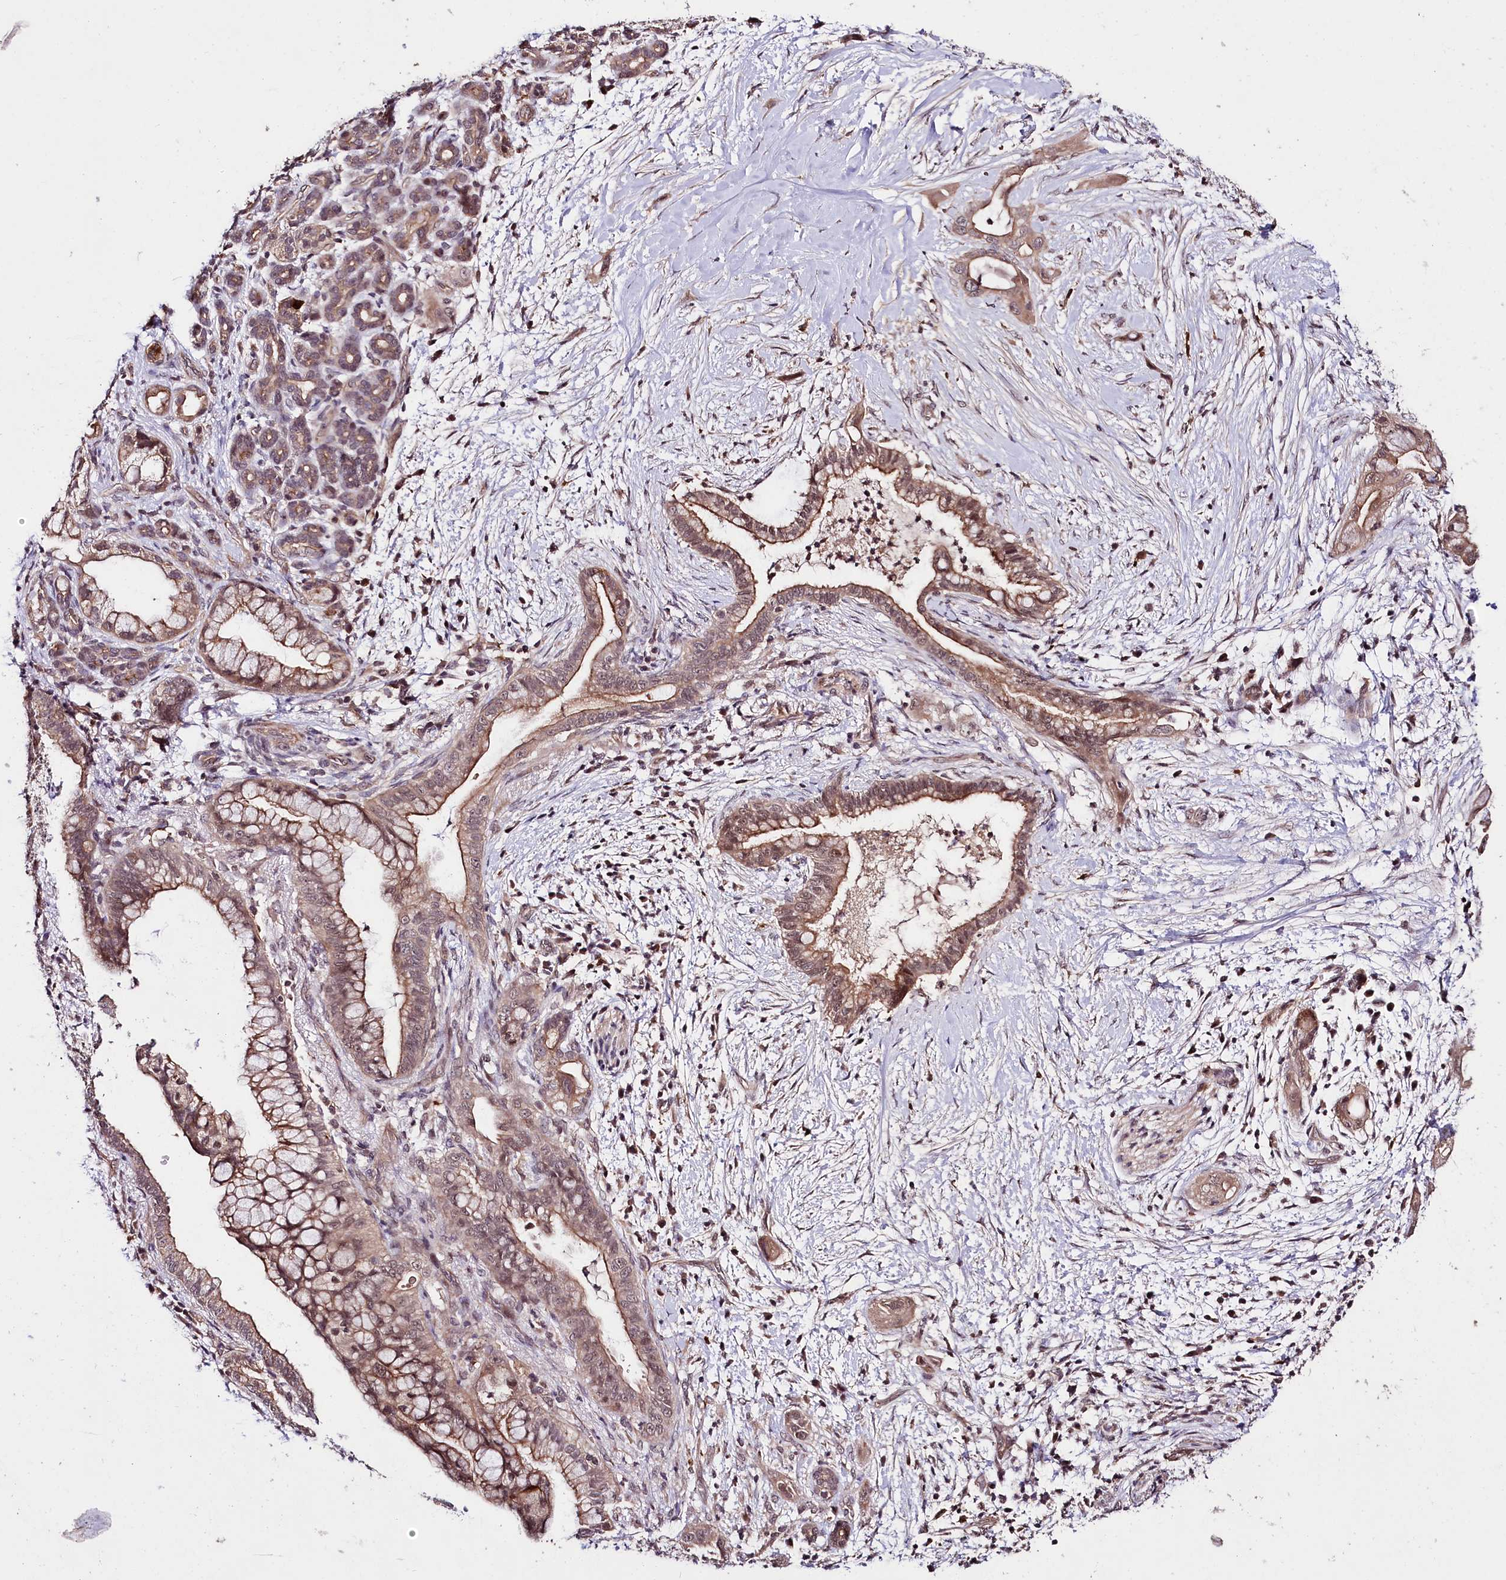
{"staining": {"intensity": "moderate", "quantity": ">75%", "location": "cytoplasmic/membranous"}, "tissue": "pancreatic cancer", "cell_type": "Tumor cells", "image_type": "cancer", "snomed": [{"axis": "morphology", "description": "Adenocarcinoma, NOS"}, {"axis": "topography", "description": "Pancreas"}], "caption": "An image of pancreatic cancer stained for a protein shows moderate cytoplasmic/membranous brown staining in tumor cells. (Stains: DAB (3,3'-diaminobenzidine) in brown, nuclei in blue, Microscopy: brightfield microscopy at high magnification).", "gene": "TAFAZZIN", "patient": {"sex": "male", "age": 59}}